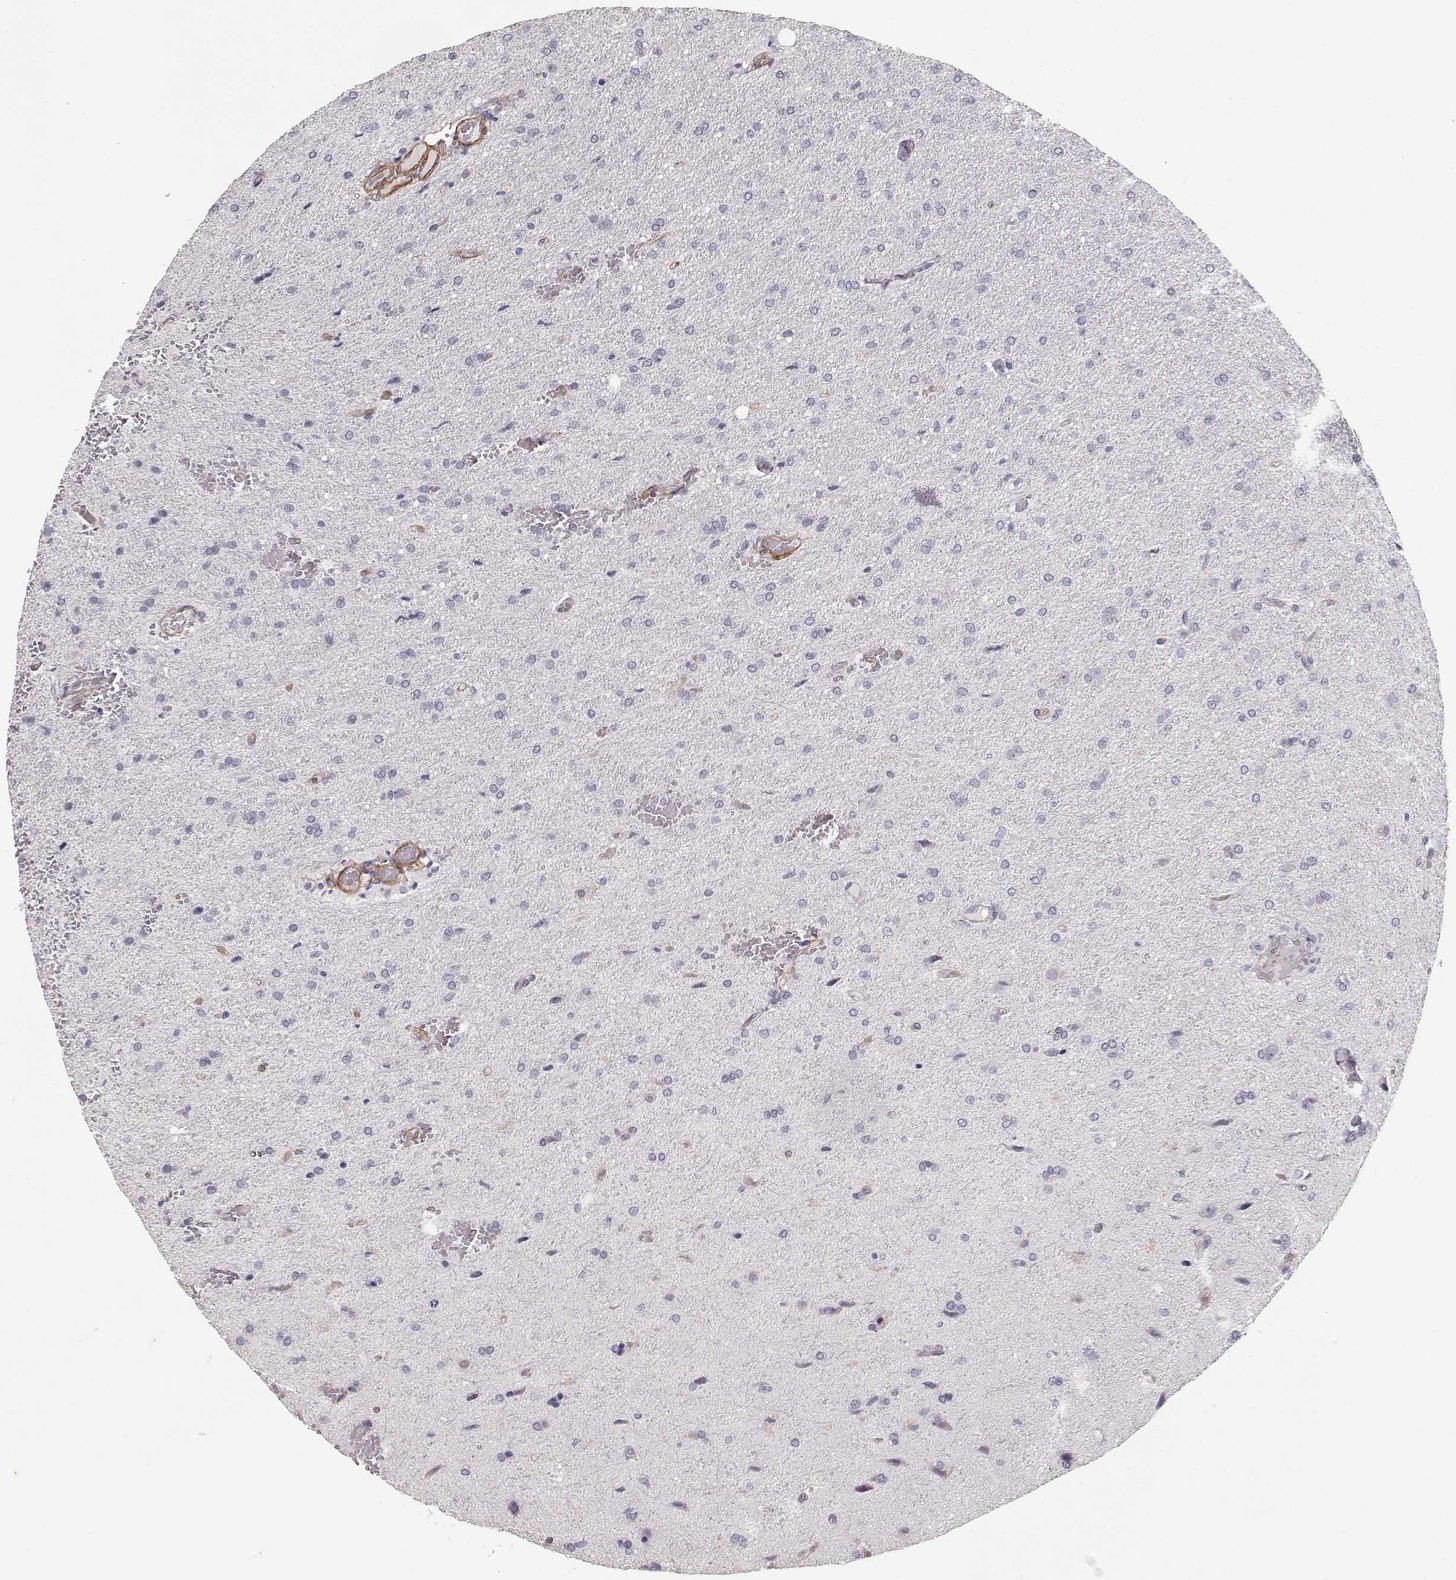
{"staining": {"intensity": "negative", "quantity": "none", "location": "none"}, "tissue": "glioma", "cell_type": "Tumor cells", "image_type": "cancer", "snomed": [{"axis": "morphology", "description": "Glioma, malignant, High grade"}, {"axis": "topography", "description": "Brain"}], "caption": "Malignant high-grade glioma was stained to show a protein in brown. There is no significant staining in tumor cells.", "gene": "LAMA5", "patient": {"sex": "male", "age": 68}}